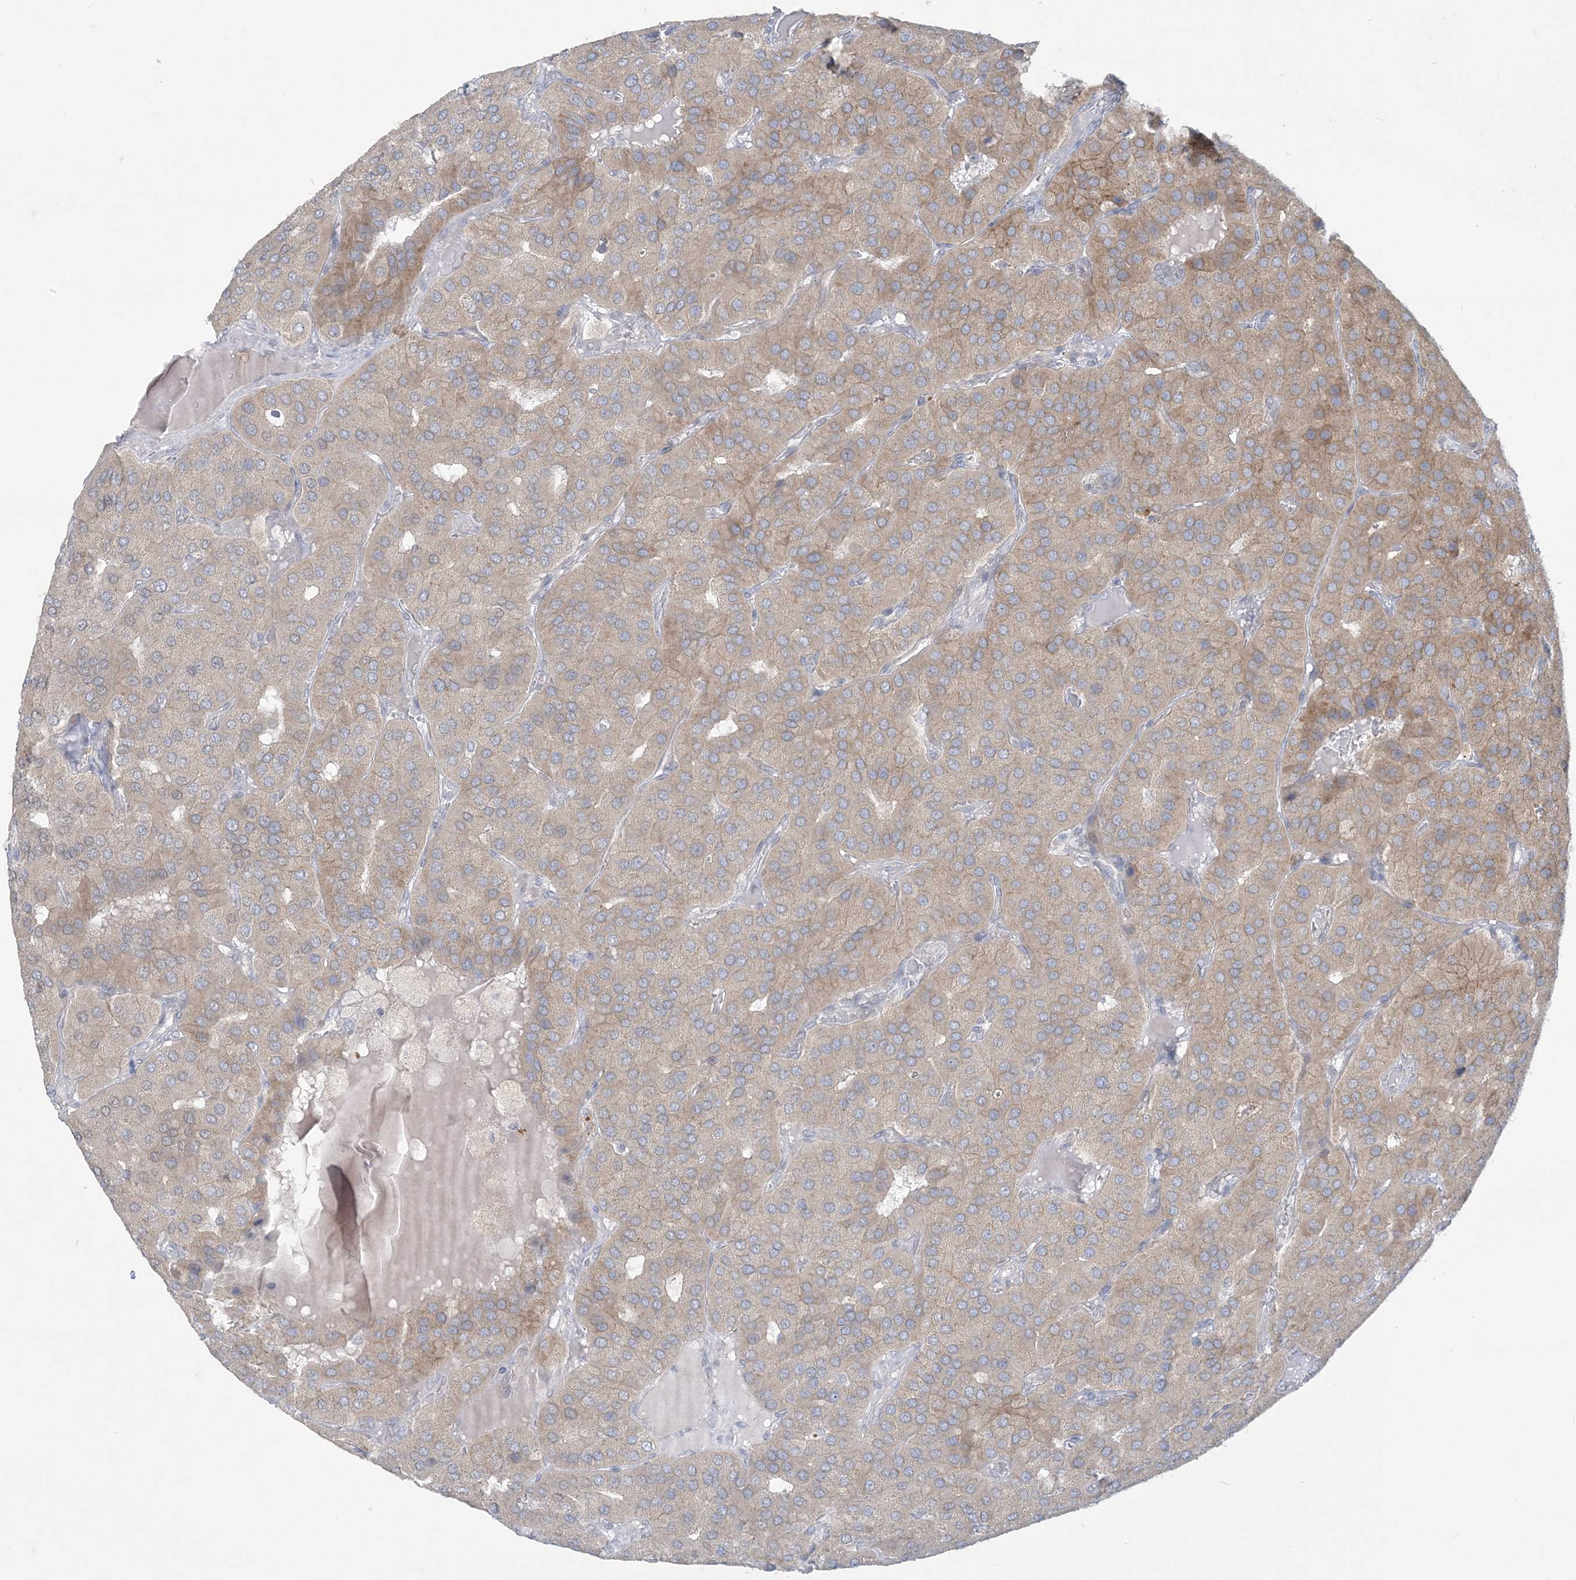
{"staining": {"intensity": "weak", "quantity": "25%-75%", "location": "cytoplasmic/membranous"}, "tissue": "parathyroid gland", "cell_type": "Glandular cells", "image_type": "normal", "snomed": [{"axis": "morphology", "description": "Normal tissue, NOS"}, {"axis": "morphology", "description": "Adenoma, NOS"}, {"axis": "topography", "description": "Parathyroid gland"}], "caption": "A micrograph of parathyroid gland stained for a protein reveals weak cytoplasmic/membranous brown staining in glandular cells.", "gene": "KIF3A", "patient": {"sex": "female", "age": 86}}